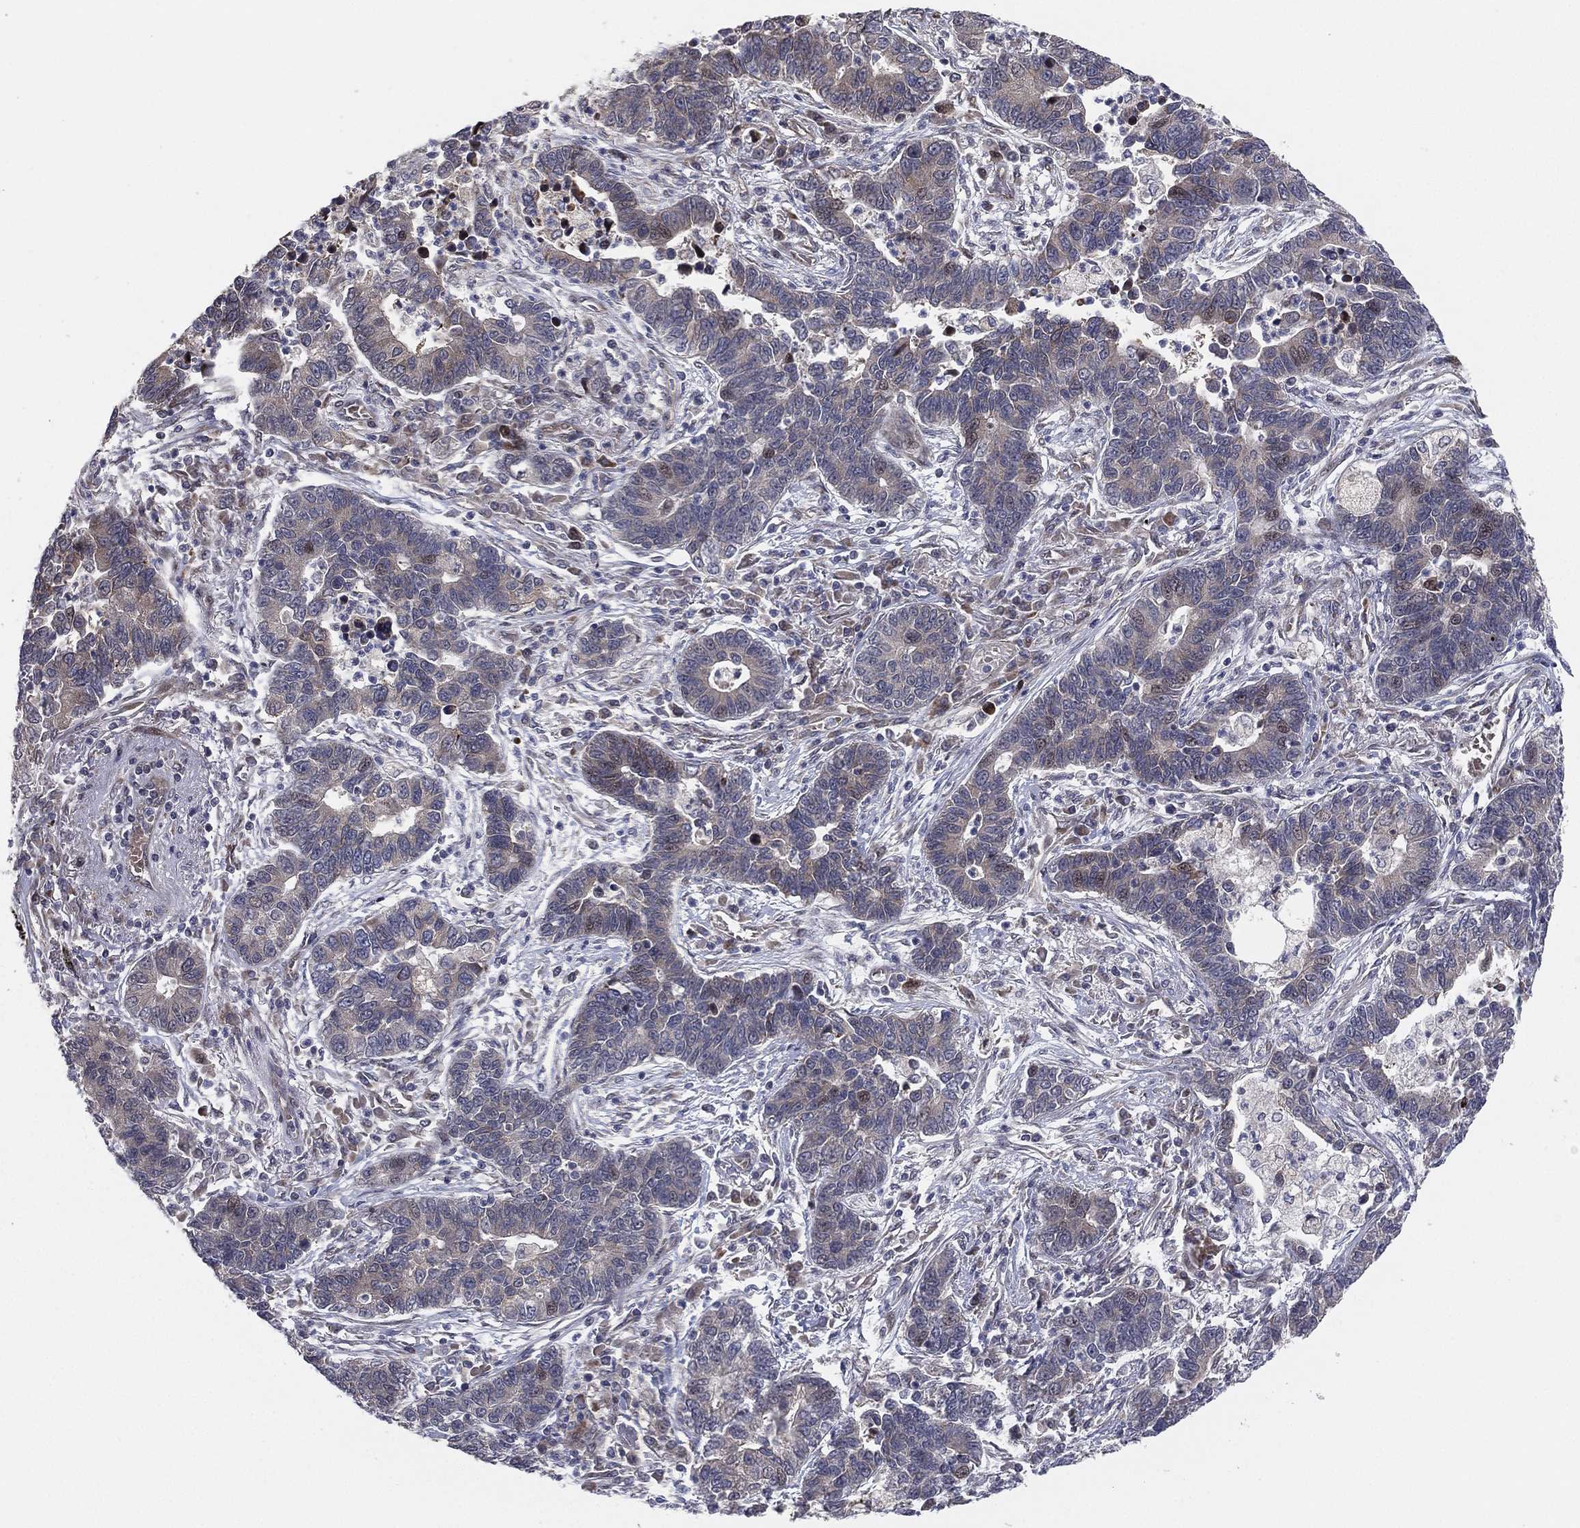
{"staining": {"intensity": "weak", "quantity": "<25%", "location": "cytoplasmic/membranous"}, "tissue": "lung cancer", "cell_type": "Tumor cells", "image_type": "cancer", "snomed": [{"axis": "morphology", "description": "Adenocarcinoma, NOS"}, {"axis": "topography", "description": "Lung"}], "caption": "Lung cancer (adenocarcinoma) was stained to show a protein in brown. There is no significant positivity in tumor cells. (Brightfield microscopy of DAB IHC at high magnification).", "gene": "UTP14A", "patient": {"sex": "female", "age": 57}}